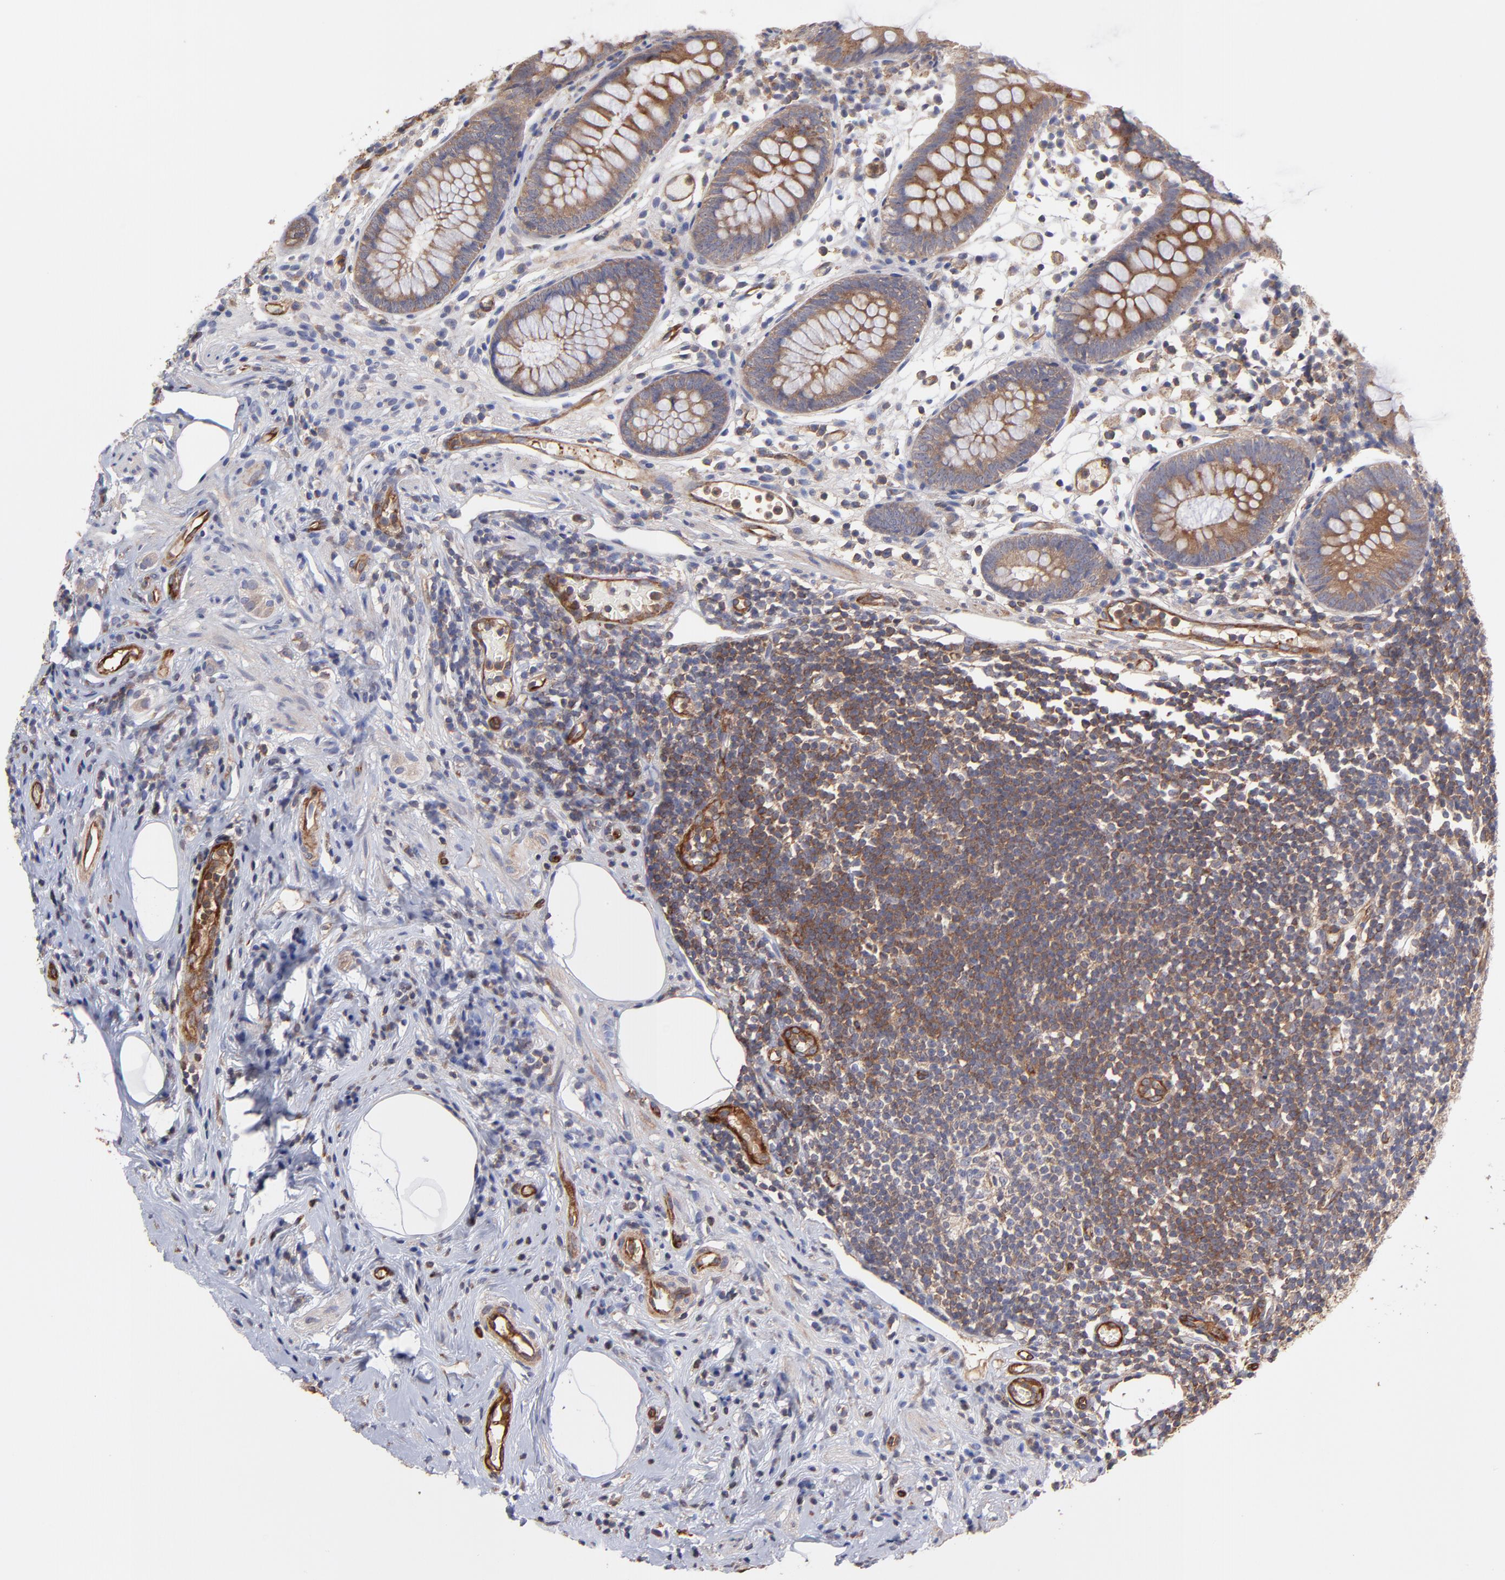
{"staining": {"intensity": "moderate", "quantity": "25%-75%", "location": "cytoplasmic/membranous"}, "tissue": "appendix", "cell_type": "Glandular cells", "image_type": "normal", "snomed": [{"axis": "morphology", "description": "Normal tissue, NOS"}, {"axis": "topography", "description": "Appendix"}], "caption": "A brown stain highlights moderate cytoplasmic/membranous positivity of a protein in glandular cells of benign appendix.", "gene": "ASB7", "patient": {"sex": "male", "age": 38}}